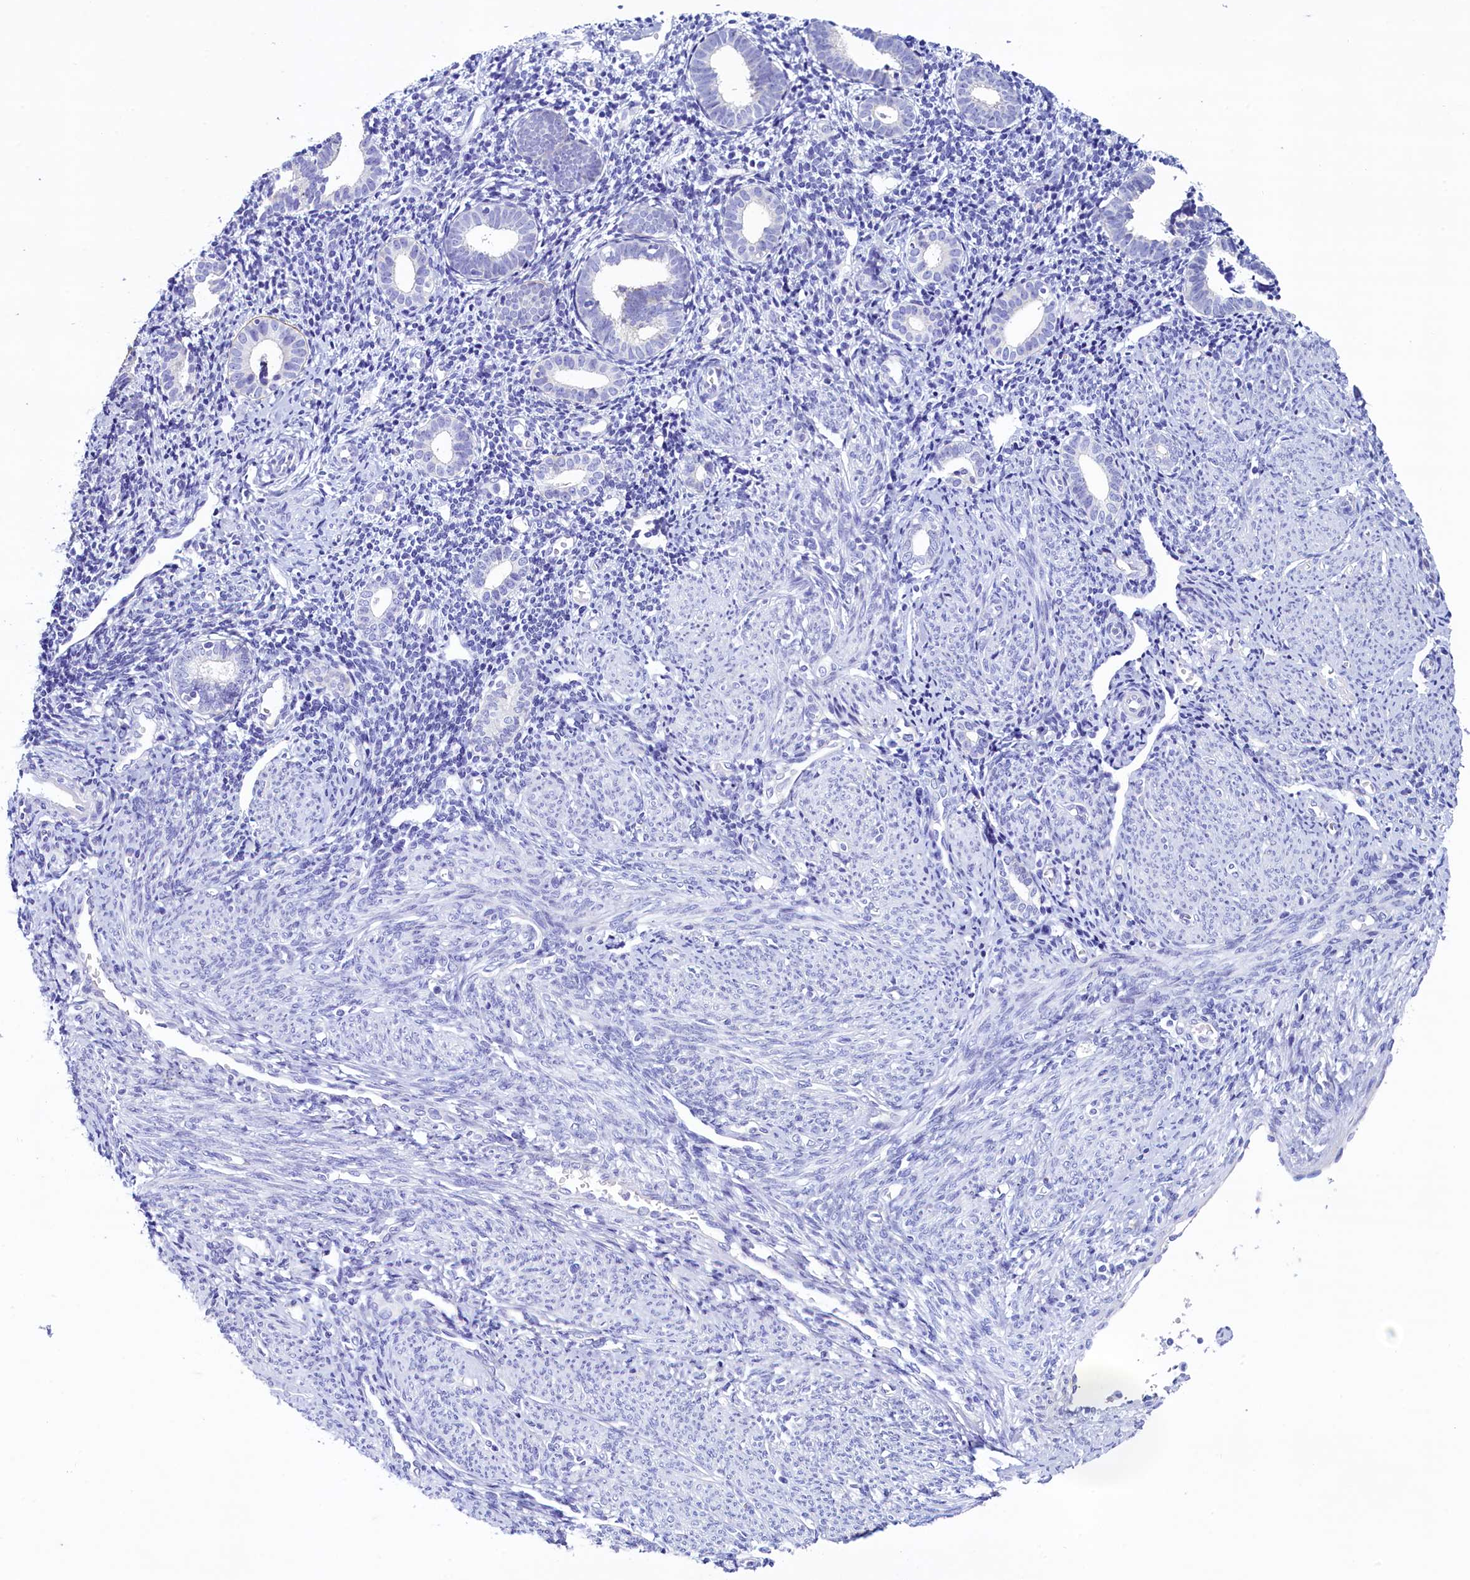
{"staining": {"intensity": "negative", "quantity": "none", "location": "none"}, "tissue": "endometrium", "cell_type": "Cells in endometrial stroma", "image_type": "normal", "snomed": [{"axis": "morphology", "description": "Normal tissue, NOS"}, {"axis": "topography", "description": "Endometrium"}], "caption": "DAB immunohistochemical staining of benign human endometrium shows no significant positivity in cells in endometrial stroma. (DAB IHC, high magnification).", "gene": "KRBOX5", "patient": {"sex": "female", "age": 56}}